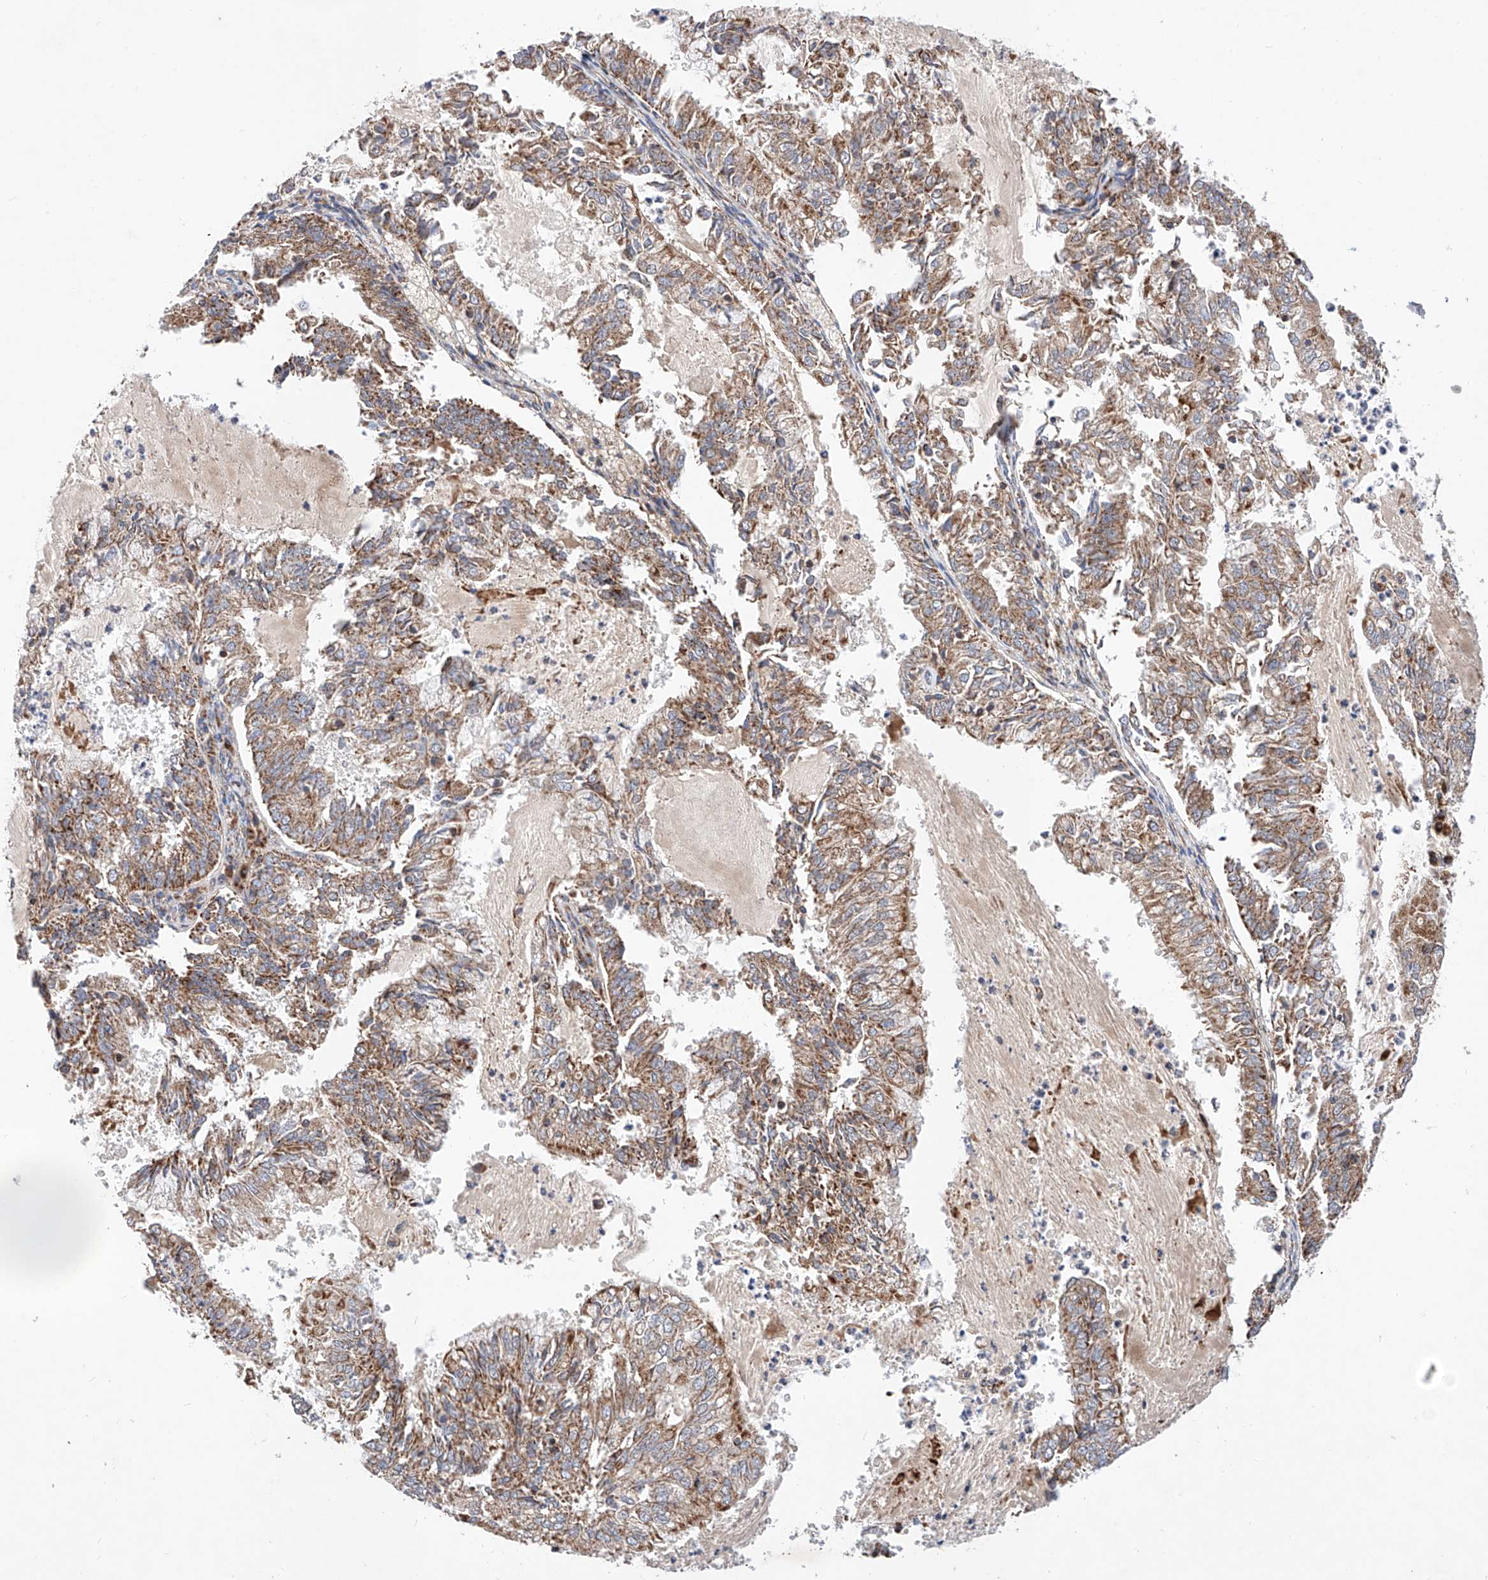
{"staining": {"intensity": "moderate", "quantity": ">75%", "location": "cytoplasmic/membranous"}, "tissue": "endometrial cancer", "cell_type": "Tumor cells", "image_type": "cancer", "snomed": [{"axis": "morphology", "description": "Adenocarcinoma, NOS"}, {"axis": "topography", "description": "Endometrium"}], "caption": "Protein expression analysis of endometrial adenocarcinoma demonstrates moderate cytoplasmic/membranous staining in about >75% of tumor cells. Using DAB (3,3'-diaminobenzidine) (brown) and hematoxylin (blue) stains, captured at high magnification using brightfield microscopy.", "gene": "NR1D1", "patient": {"sex": "female", "age": 57}}